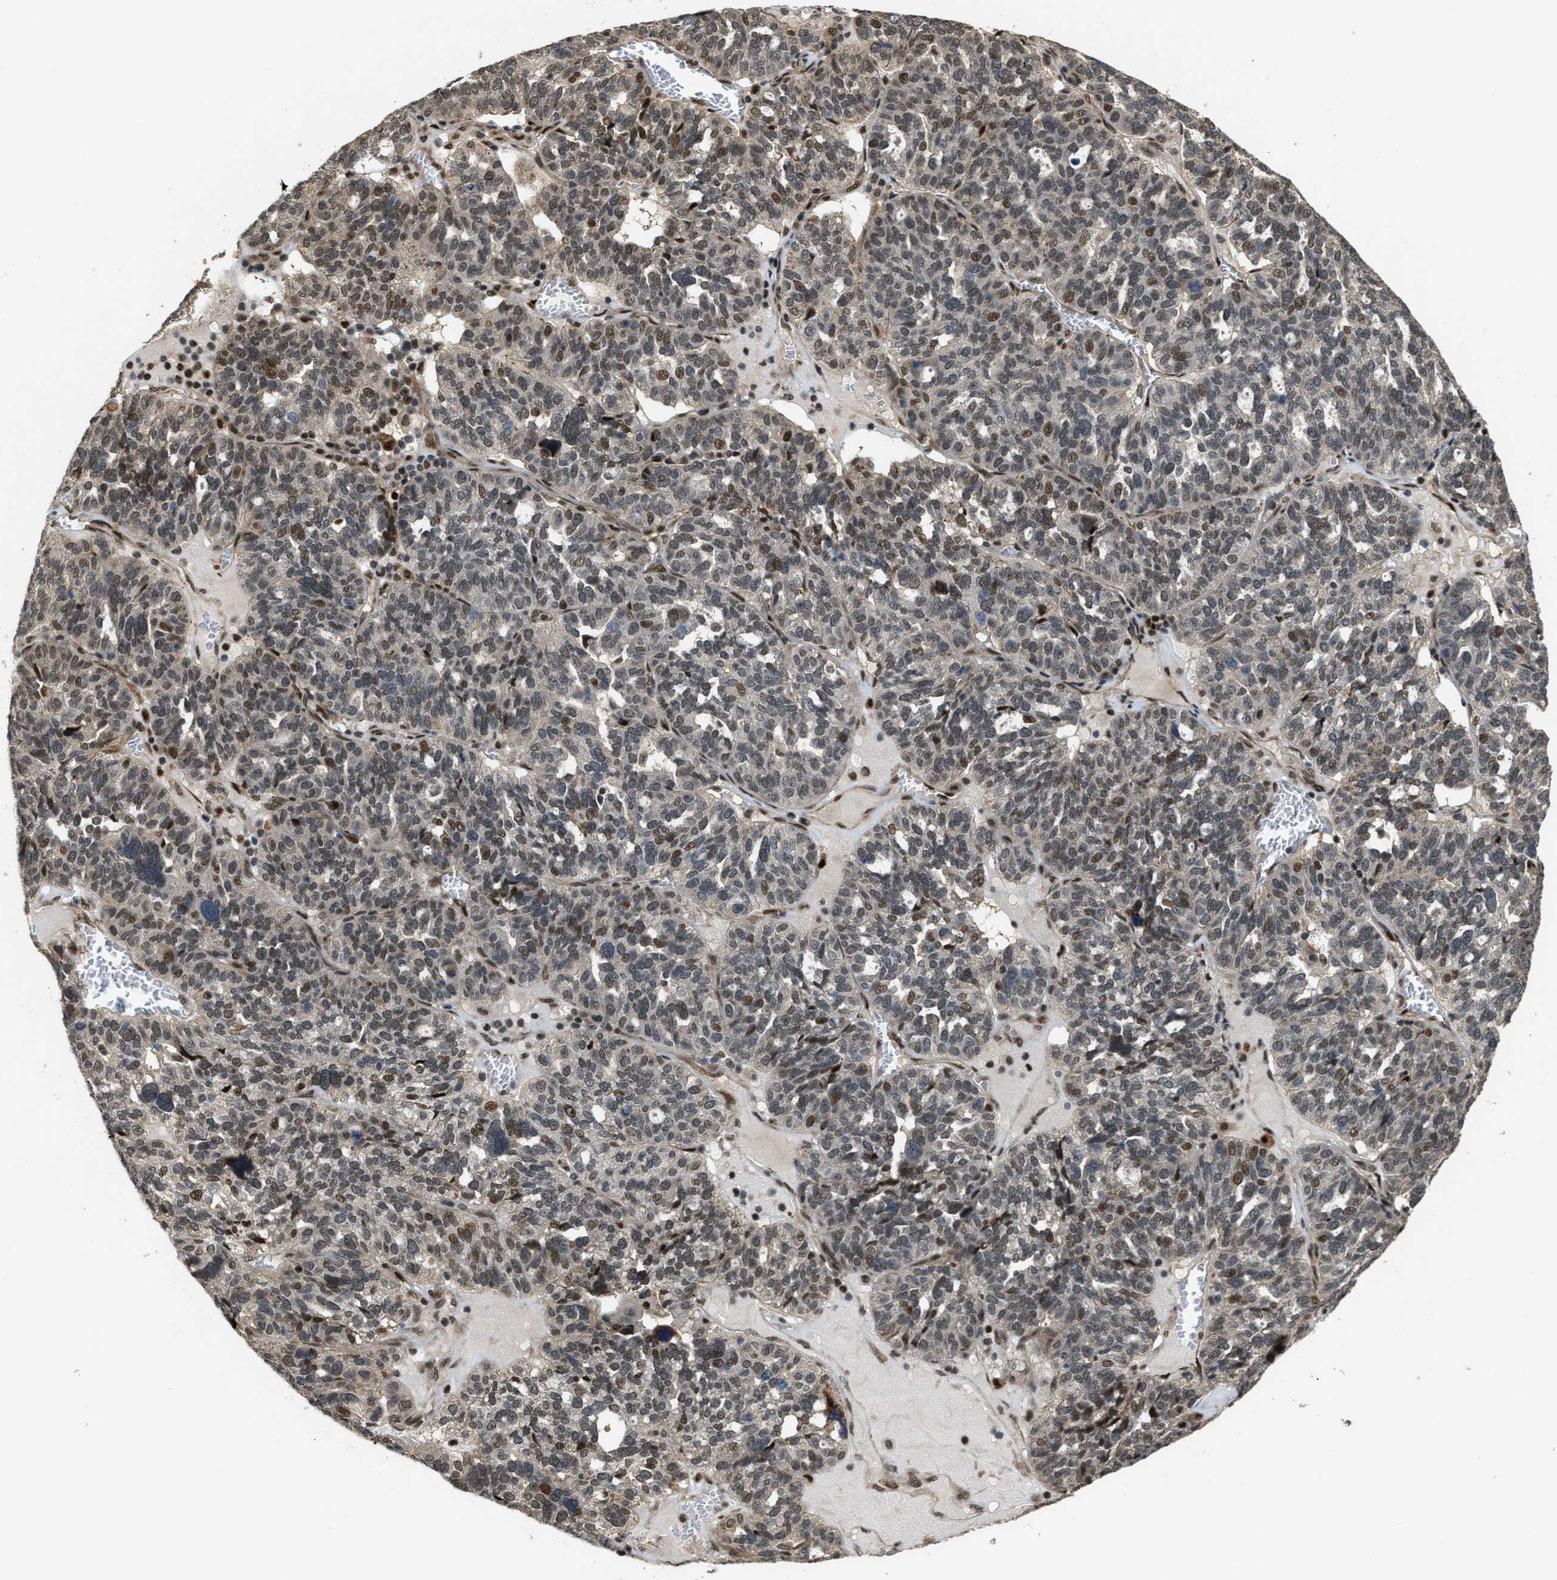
{"staining": {"intensity": "moderate", "quantity": "<25%", "location": "nuclear"}, "tissue": "ovarian cancer", "cell_type": "Tumor cells", "image_type": "cancer", "snomed": [{"axis": "morphology", "description": "Cystadenocarcinoma, serous, NOS"}, {"axis": "topography", "description": "Ovary"}], "caption": "This image demonstrates ovarian serous cystadenocarcinoma stained with immunohistochemistry (IHC) to label a protein in brown. The nuclear of tumor cells show moderate positivity for the protein. Nuclei are counter-stained blue.", "gene": "SERTAD2", "patient": {"sex": "female", "age": 59}}